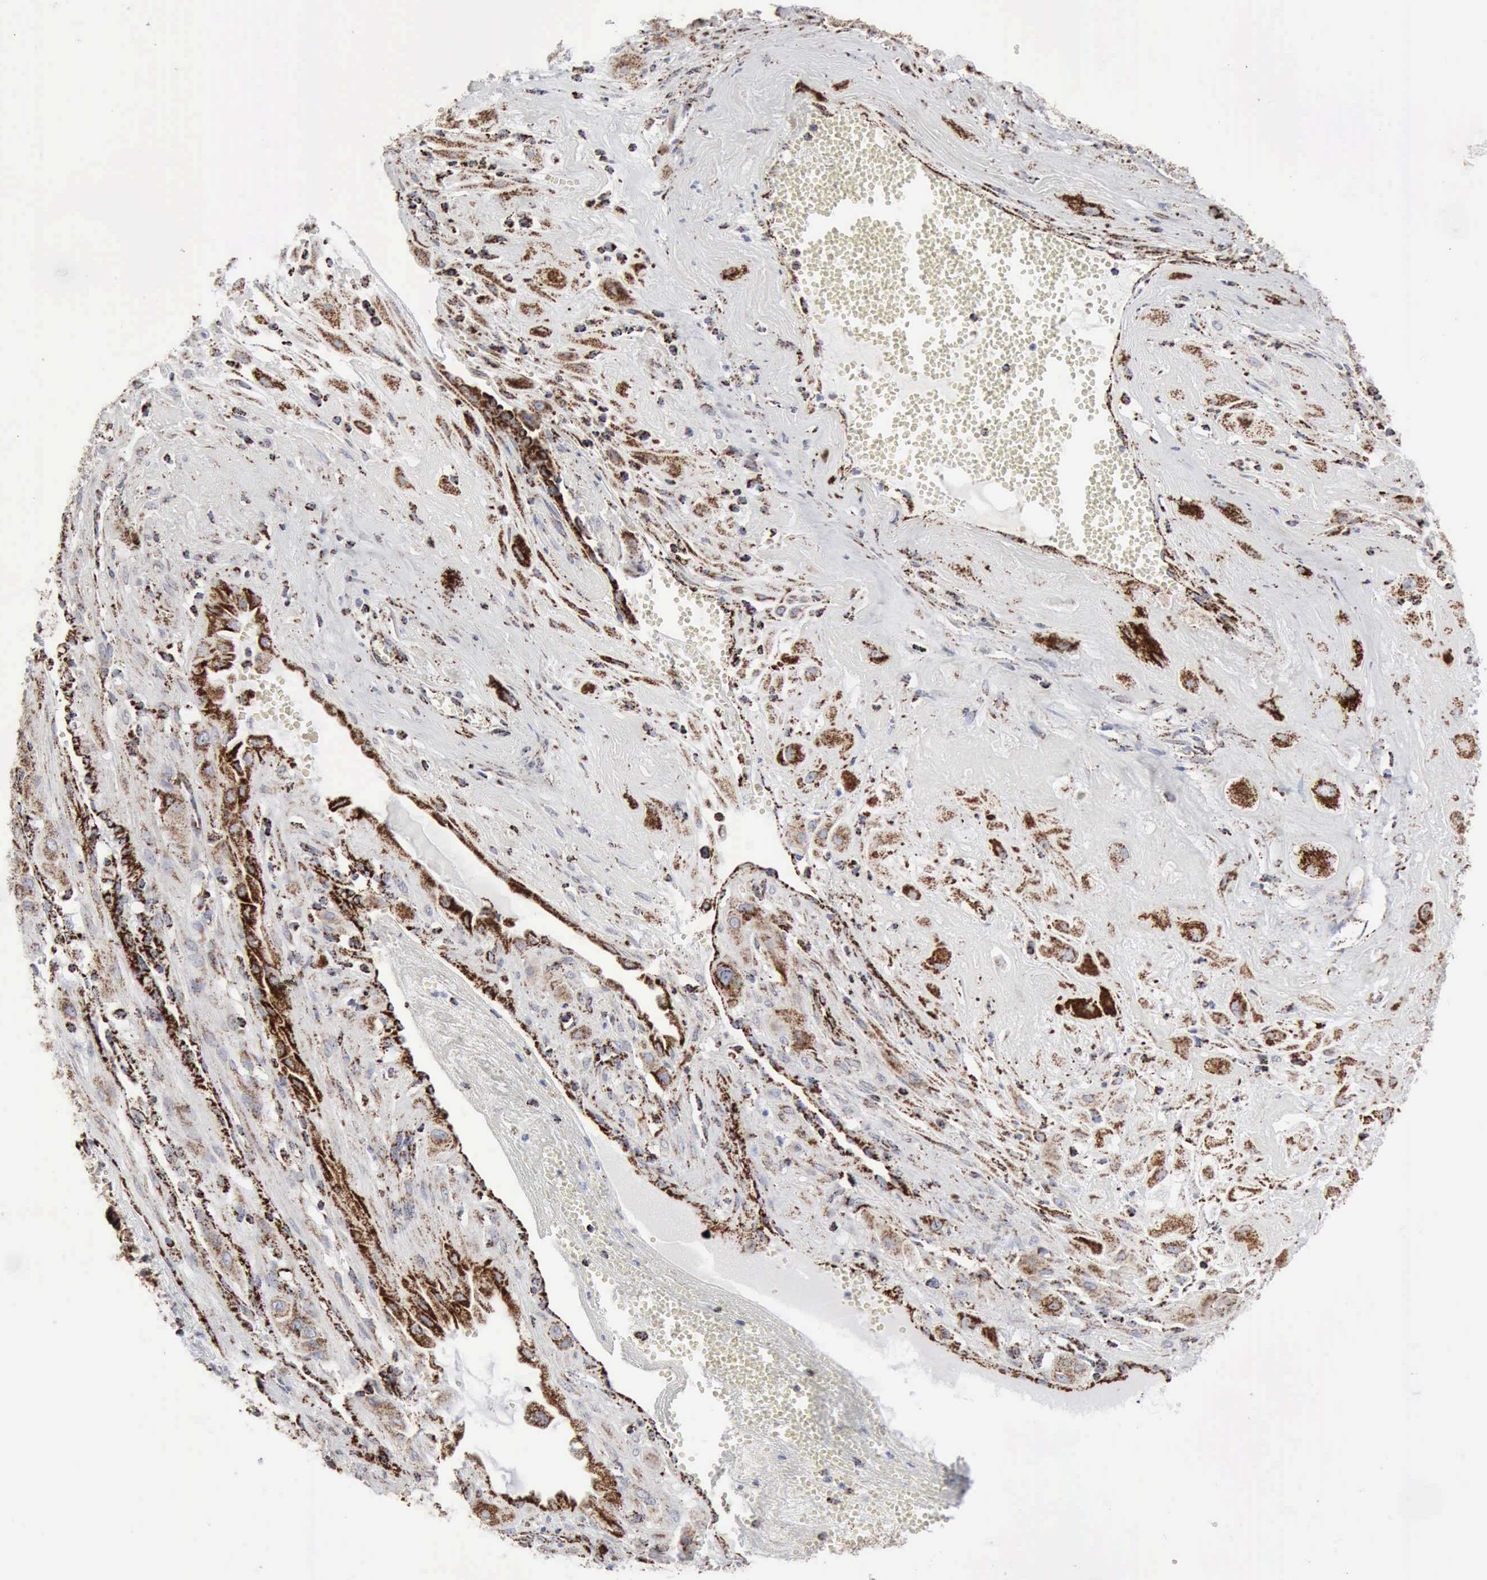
{"staining": {"intensity": "strong", "quantity": ">75%", "location": "cytoplasmic/membranous"}, "tissue": "cervical cancer", "cell_type": "Tumor cells", "image_type": "cancer", "snomed": [{"axis": "morphology", "description": "Squamous cell carcinoma, NOS"}, {"axis": "topography", "description": "Cervix"}], "caption": "Protein expression analysis of cervical cancer displays strong cytoplasmic/membranous expression in about >75% of tumor cells. The staining was performed using DAB (3,3'-diaminobenzidine), with brown indicating positive protein expression. Nuclei are stained blue with hematoxylin.", "gene": "ACO2", "patient": {"sex": "female", "age": 34}}